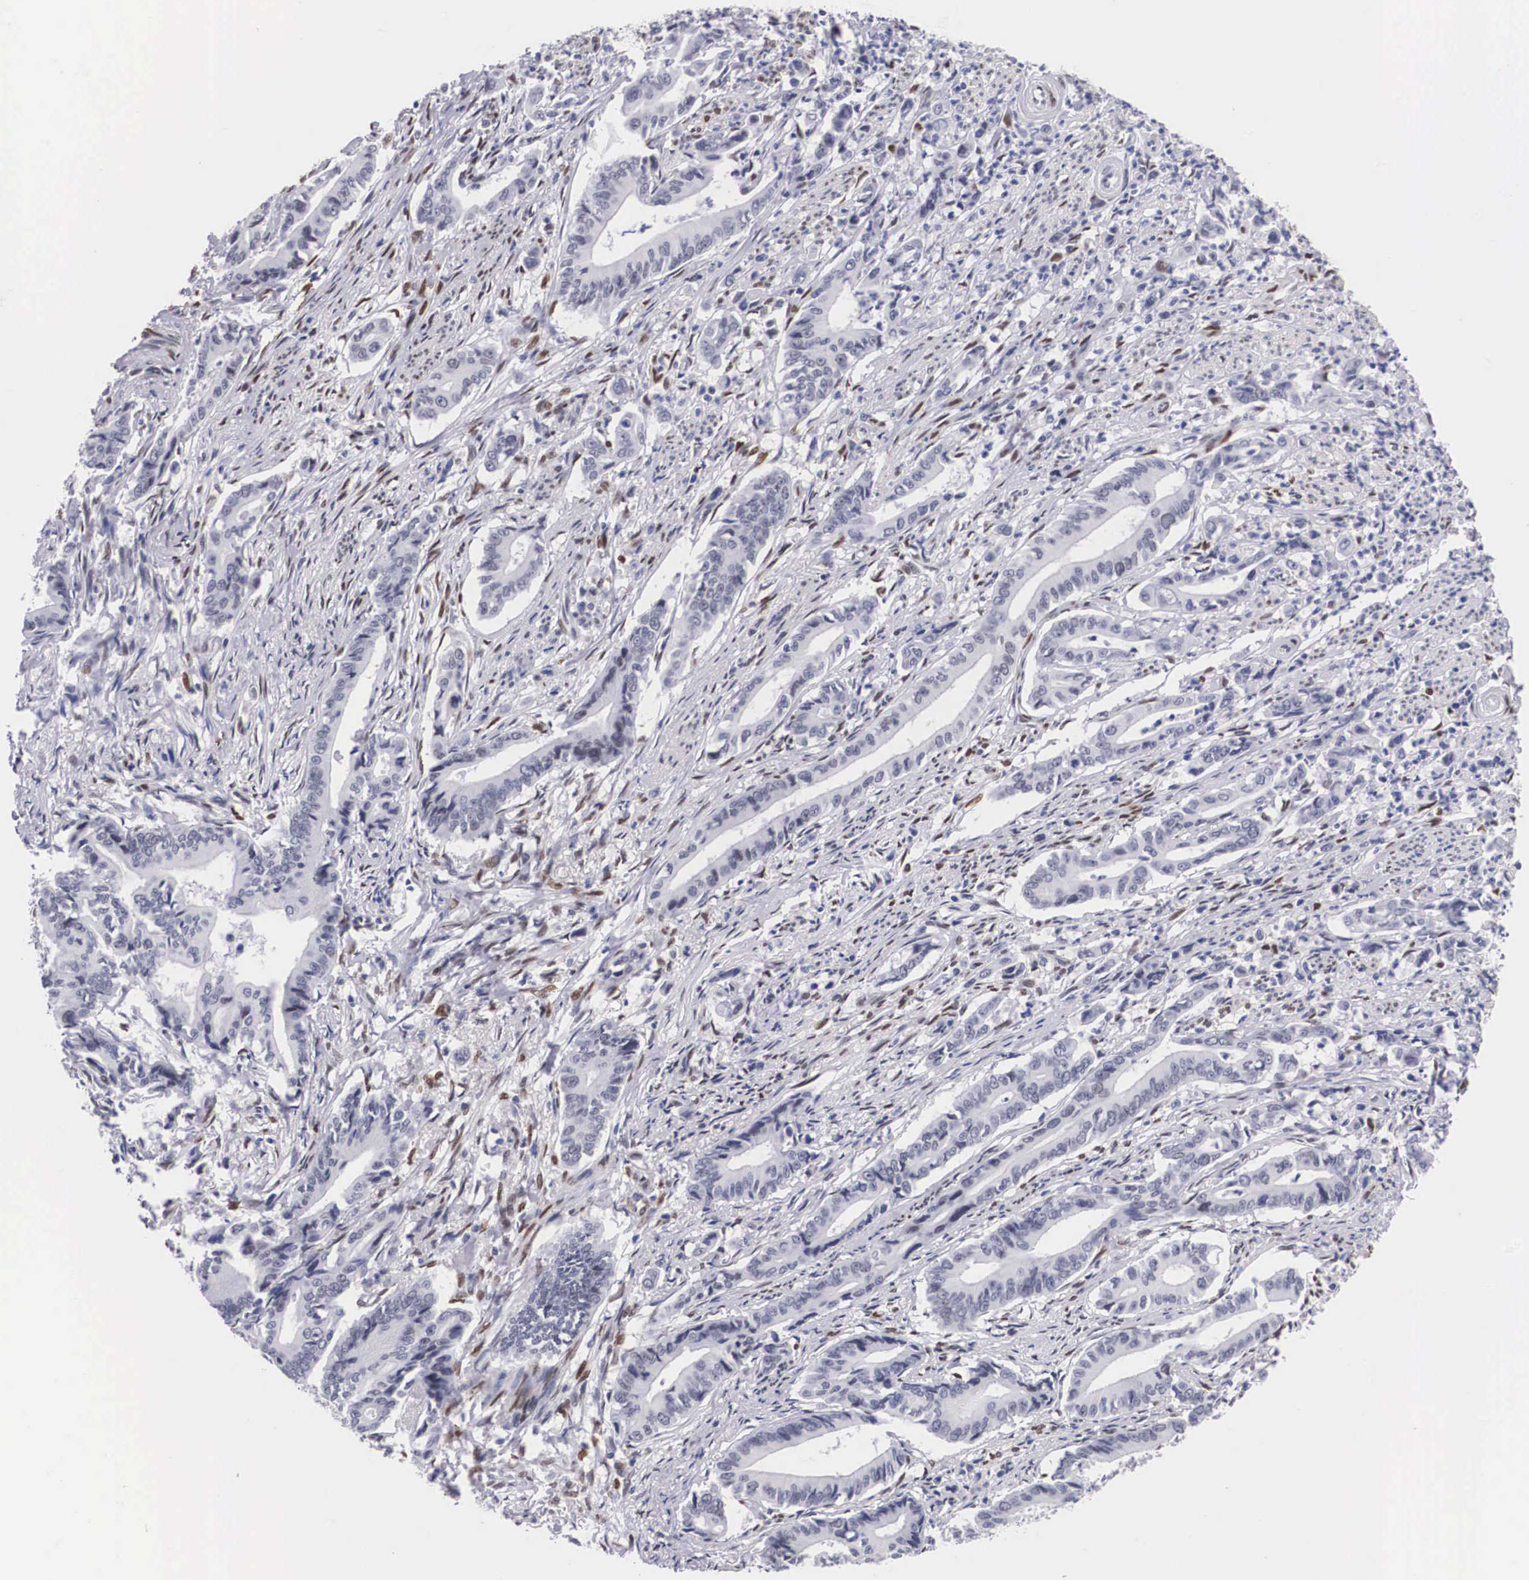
{"staining": {"intensity": "weak", "quantity": "<25%", "location": "nuclear"}, "tissue": "stomach cancer", "cell_type": "Tumor cells", "image_type": "cancer", "snomed": [{"axis": "morphology", "description": "Adenocarcinoma, NOS"}, {"axis": "topography", "description": "Stomach"}], "caption": "This is a image of immunohistochemistry (IHC) staining of adenocarcinoma (stomach), which shows no staining in tumor cells.", "gene": "KHDRBS3", "patient": {"sex": "female", "age": 76}}